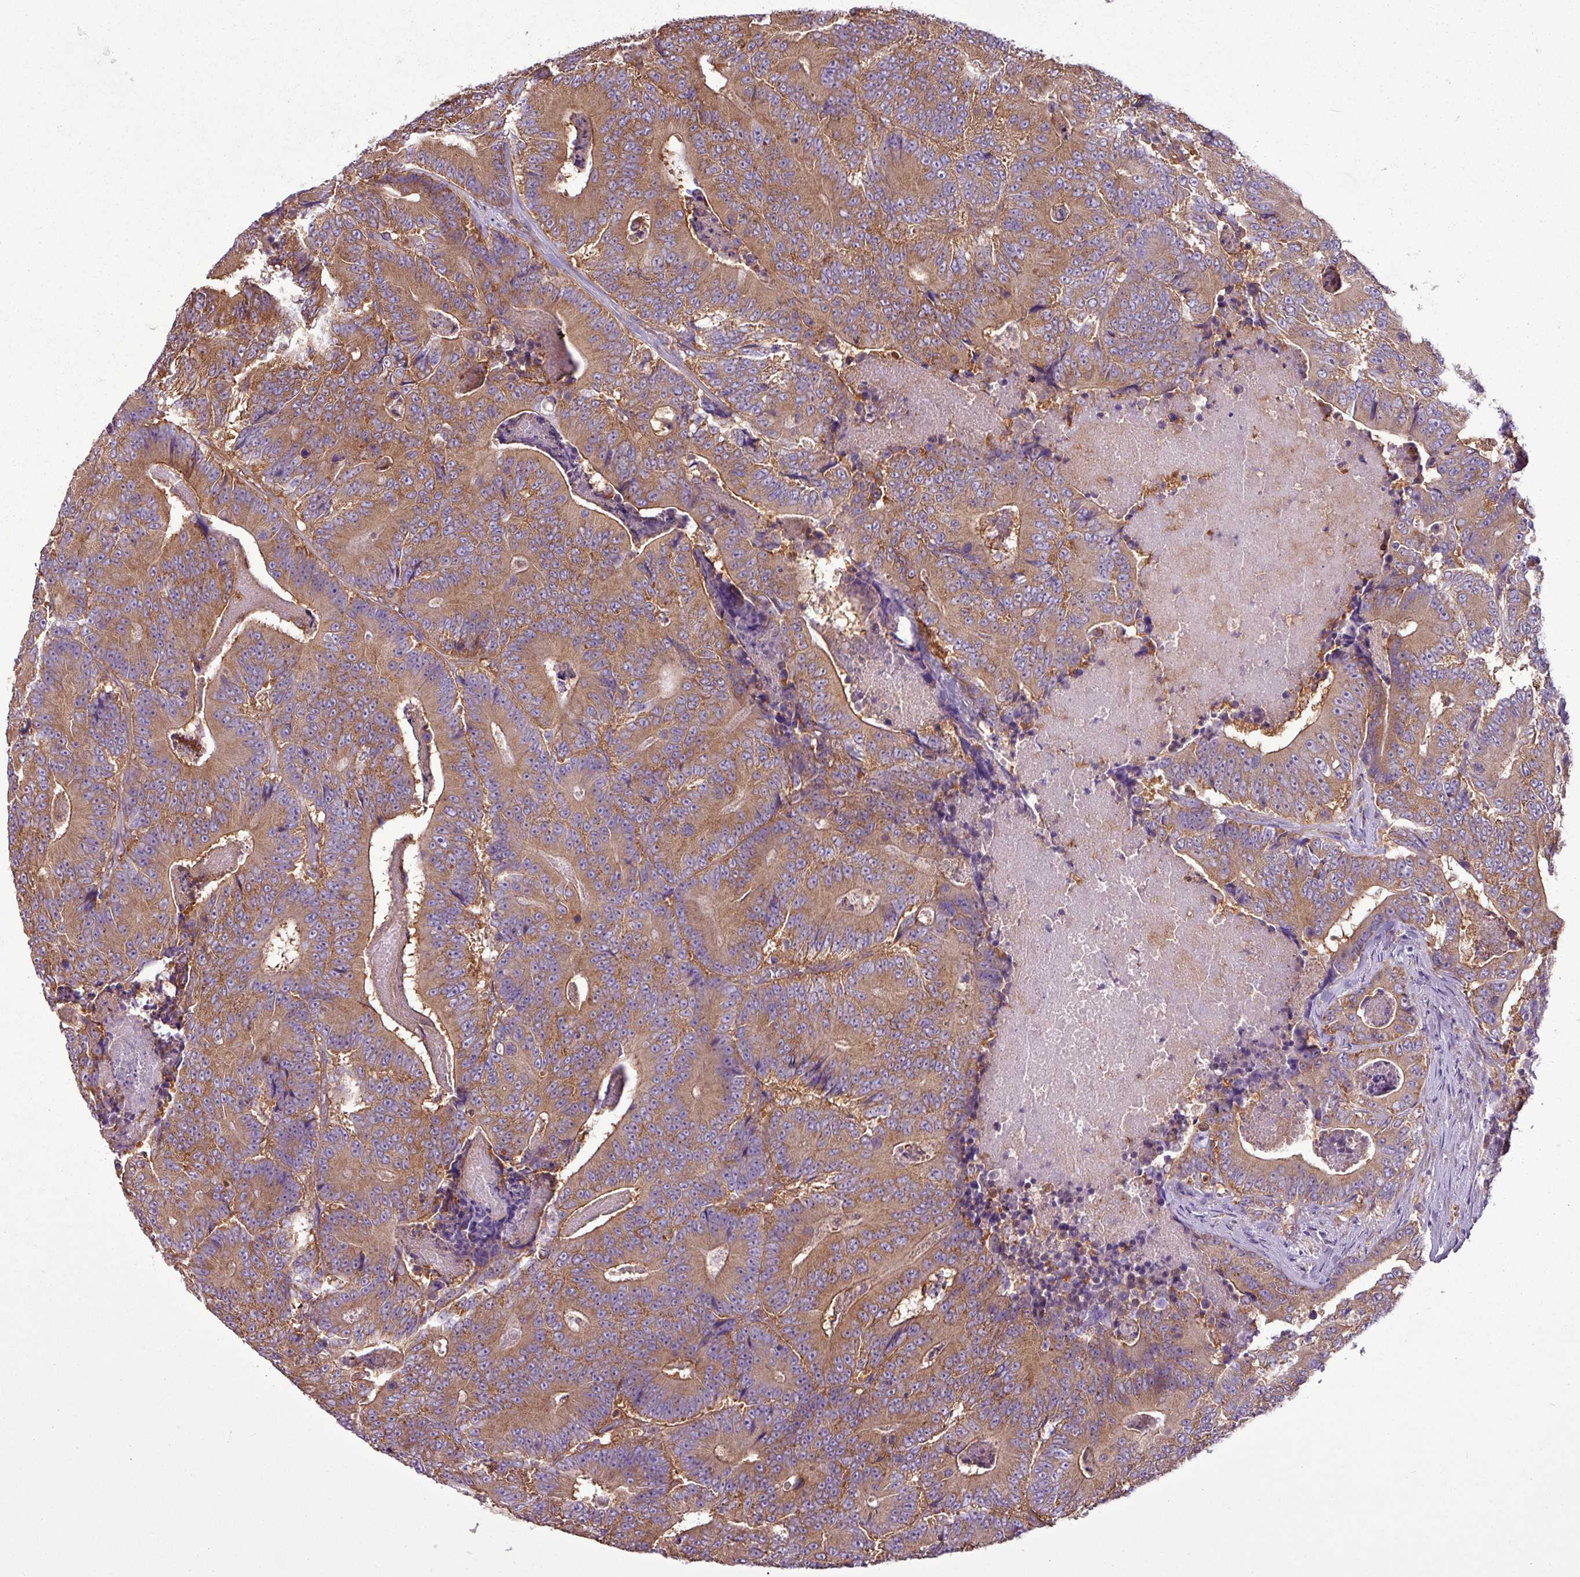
{"staining": {"intensity": "moderate", "quantity": ">75%", "location": "cytoplasmic/membranous"}, "tissue": "colorectal cancer", "cell_type": "Tumor cells", "image_type": "cancer", "snomed": [{"axis": "morphology", "description": "Adenocarcinoma, NOS"}, {"axis": "topography", "description": "Colon"}], "caption": "Protein analysis of colorectal cancer tissue demonstrates moderate cytoplasmic/membranous expression in about >75% of tumor cells.", "gene": "PACSIN2", "patient": {"sex": "male", "age": 83}}